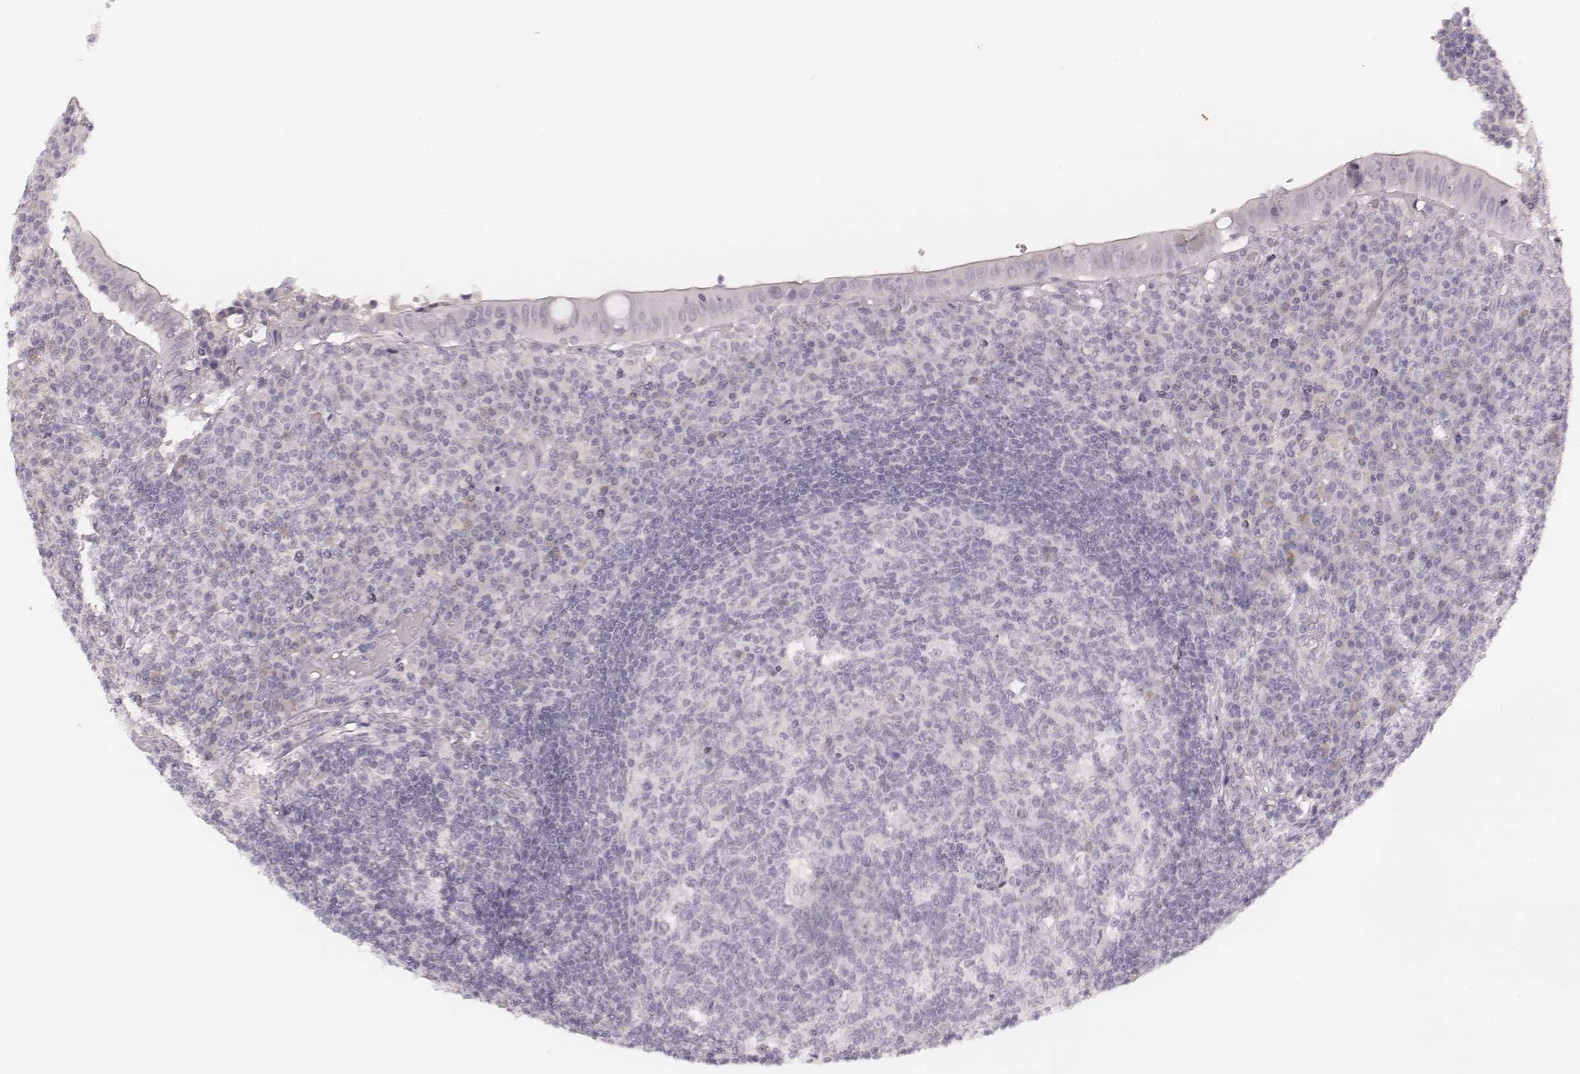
{"staining": {"intensity": "negative", "quantity": "none", "location": "none"}, "tissue": "appendix", "cell_type": "Glandular cells", "image_type": "normal", "snomed": [{"axis": "morphology", "description": "Normal tissue, NOS"}, {"axis": "topography", "description": "Appendix"}], "caption": "Human appendix stained for a protein using IHC exhibits no positivity in glandular cells.", "gene": "MSX1", "patient": {"sex": "male", "age": 18}}